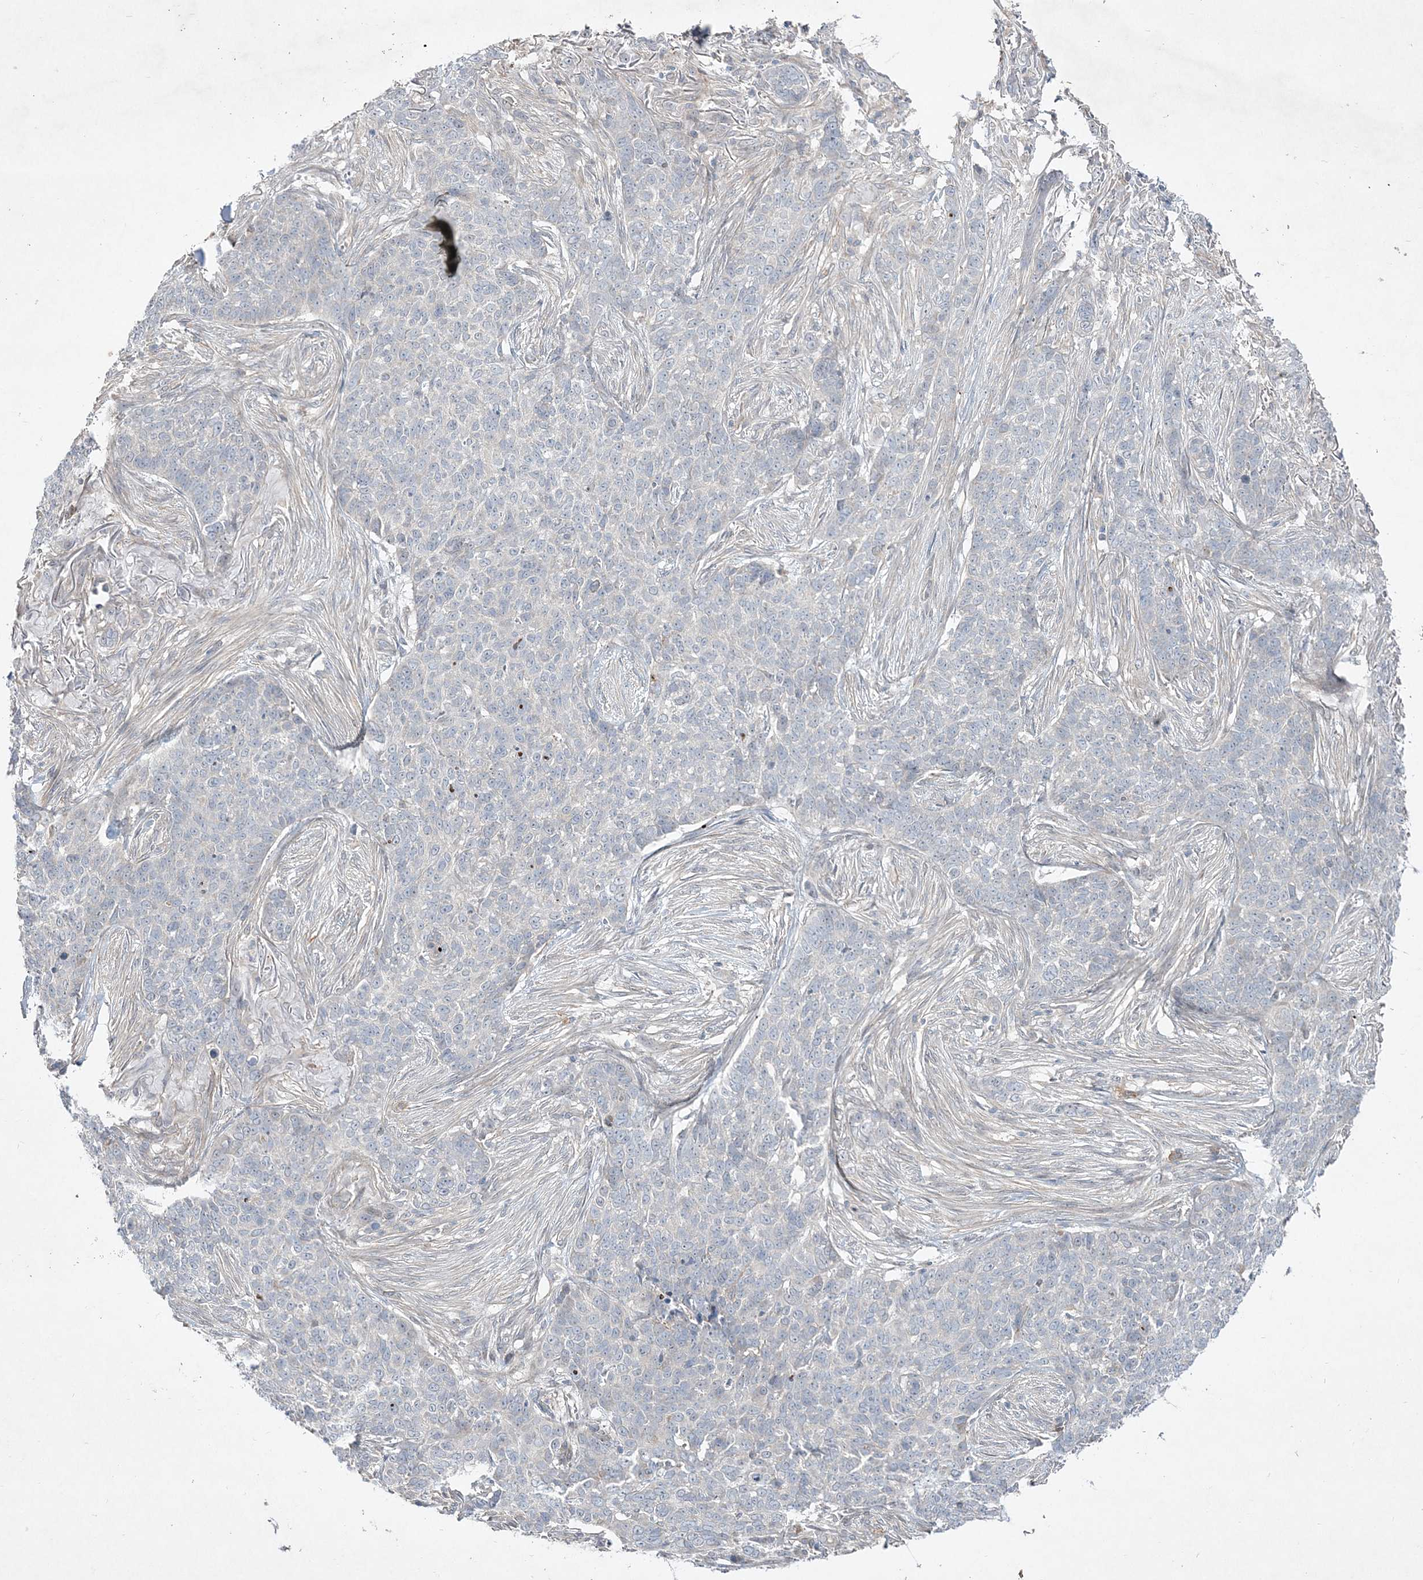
{"staining": {"intensity": "negative", "quantity": "none", "location": "none"}, "tissue": "skin cancer", "cell_type": "Tumor cells", "image_type": "cancer", "snomed": [{"axis": "morphology", "description": "Basal cell carcinoma"}, {"axis": "topography", "description": "Skin"}], "caption": "This is an immunohistochemistry photomicrograph of human basal cell carcinoma (skin). There is no expression in tumor cells.", "gene": "CLNK", "patient": {"sex": "male", "age": 85}}